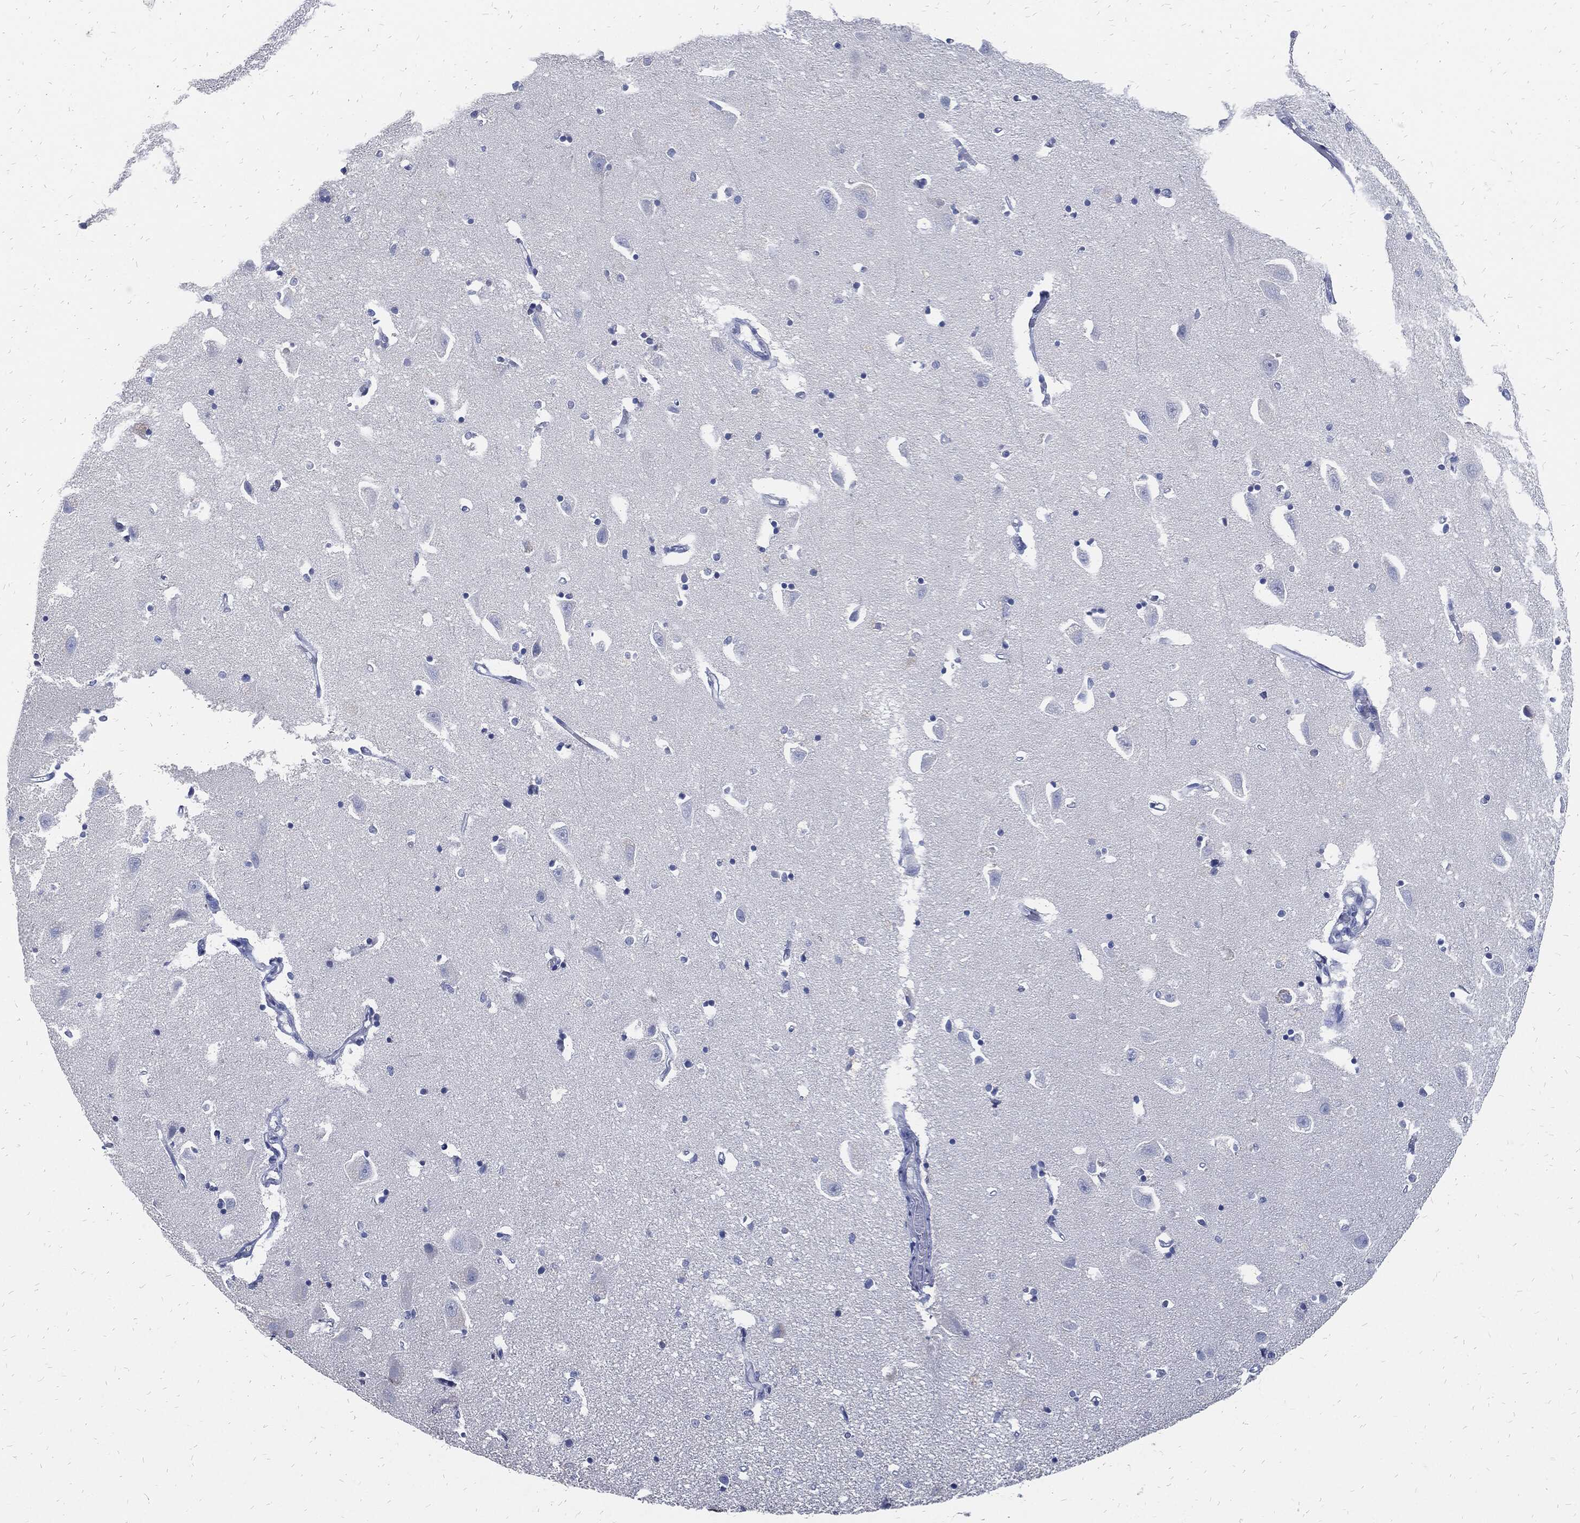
{"staining": {"intensity": "negative", "quantity": "none", "location": "none"}, "tissue": "hippocampus", "cell_type": "Glial cells", "image_type": "normal", "snomed": [{"axis": "morphology", "description": "Normal tissue, NOS"}, {"axis": "topography", "description": "Lateral ventricle wall"}, {"axis": "topography", "description": "Hippocampus"}], "caption": "Glial cells are negative for brown protein staining in normal hippocampus. The staining is performed using DAB brown chromogen with nuclei counter-stained in using hematoxylin.", "gene": "FABP4", "patient": {"sex": "female", "age": 63}}